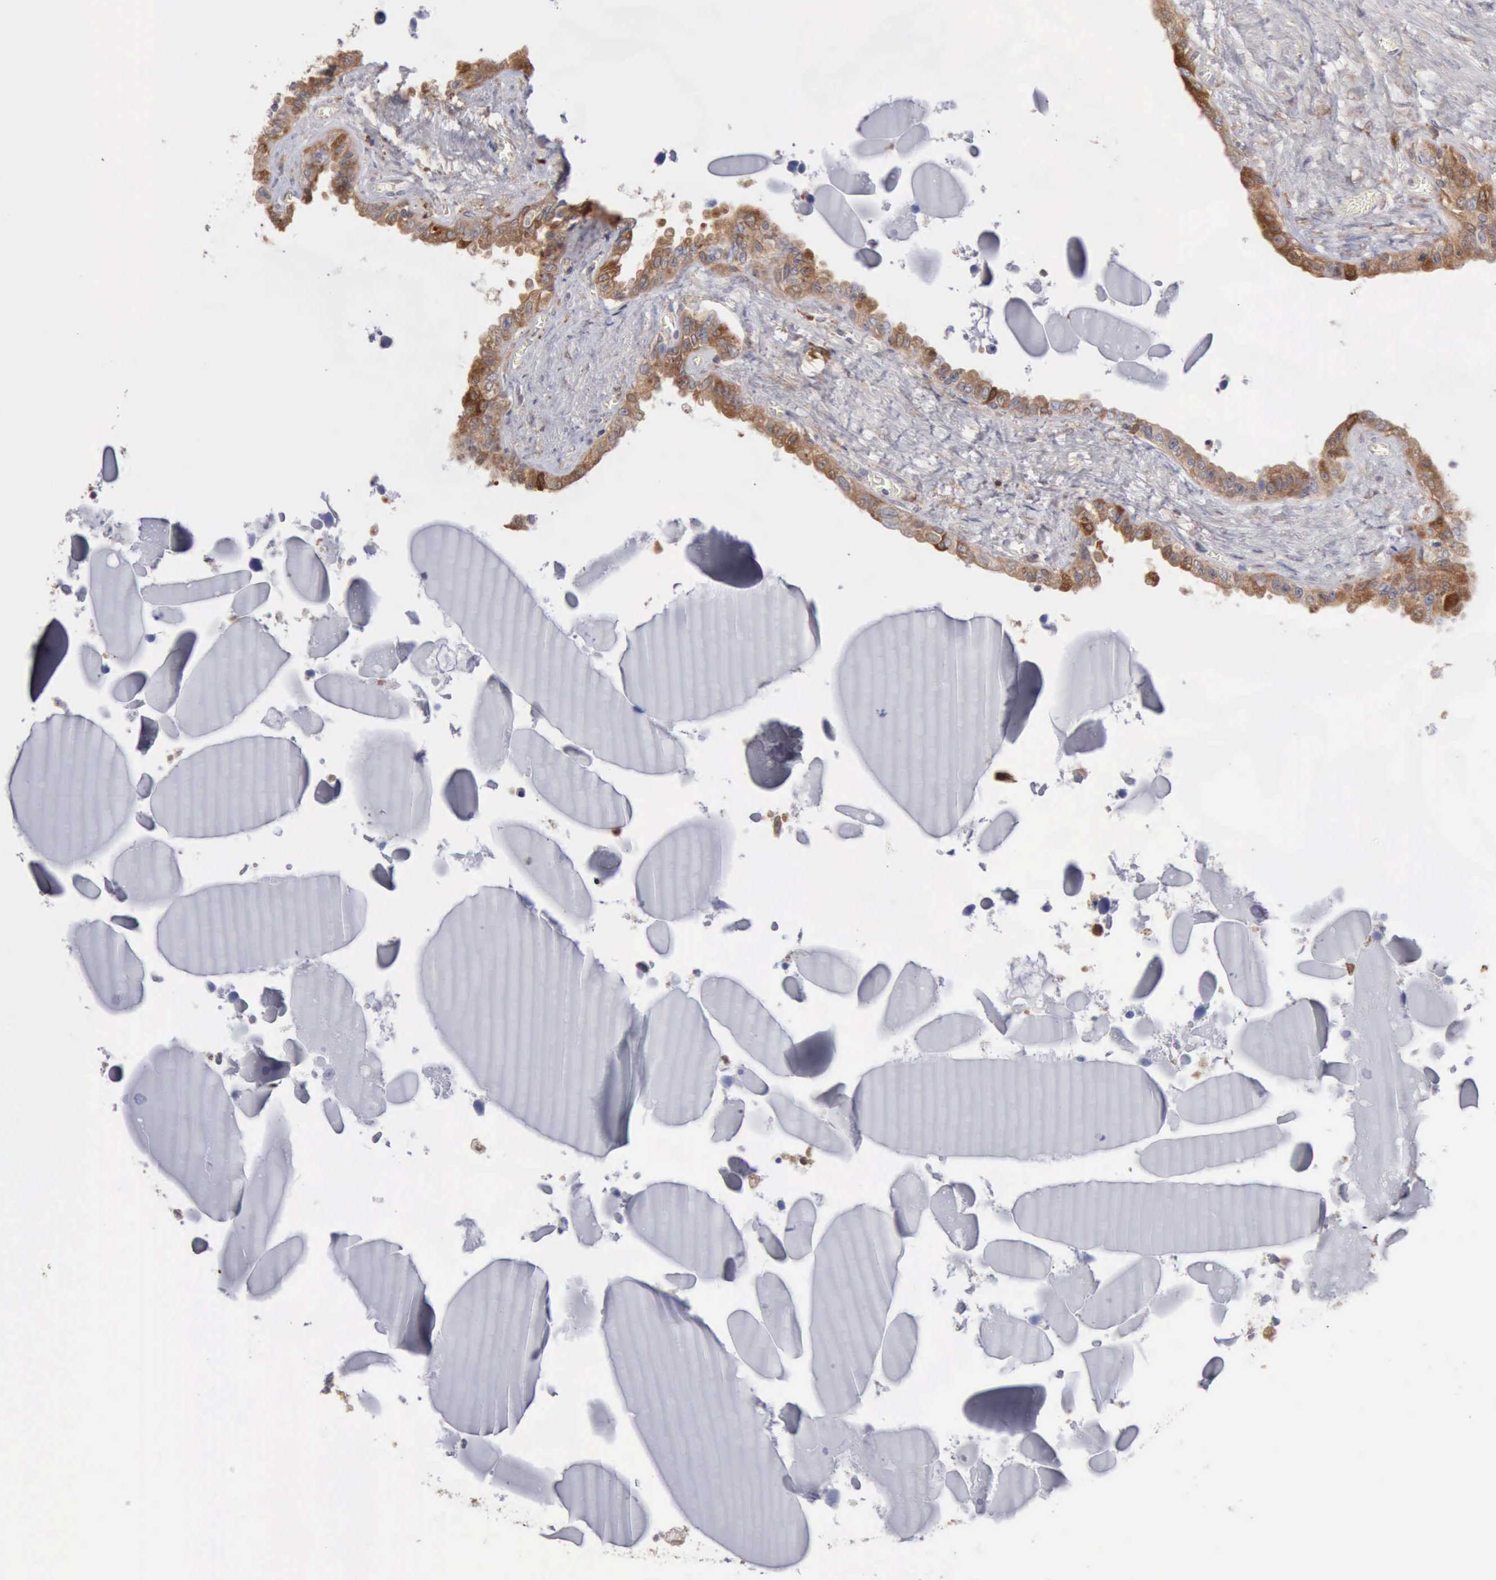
{"staining": {"intensity": "moderate", "quantity": ">75%", "location": "cytoplasmic/membranous"}, "tissue": "seminal vesicle", "cell_type": "Glandular cells", "image_type": "normal", "snomed": [{"axis": "morphology", "description": "Normal tissue, NOS"}, {"axis": "morphology", "description": "Inflammation, NOS"}, {"axis": "topography", "description": "Urinary bladder"}, {"axis": "topography", "description": "Prostate"}, {"axis": "topography", "description": "Seminal veicle"}], "caption": "Immunohistochemistry photomicrograph of normal seminal vesicle stained for a protein (brown), which demonstrates medium levels of moderate cytoplasmic/membranous staining in approximately >75% of glandular cells.", "gene": "APOL2", "patient": {"sex": "male", "age": 82}}